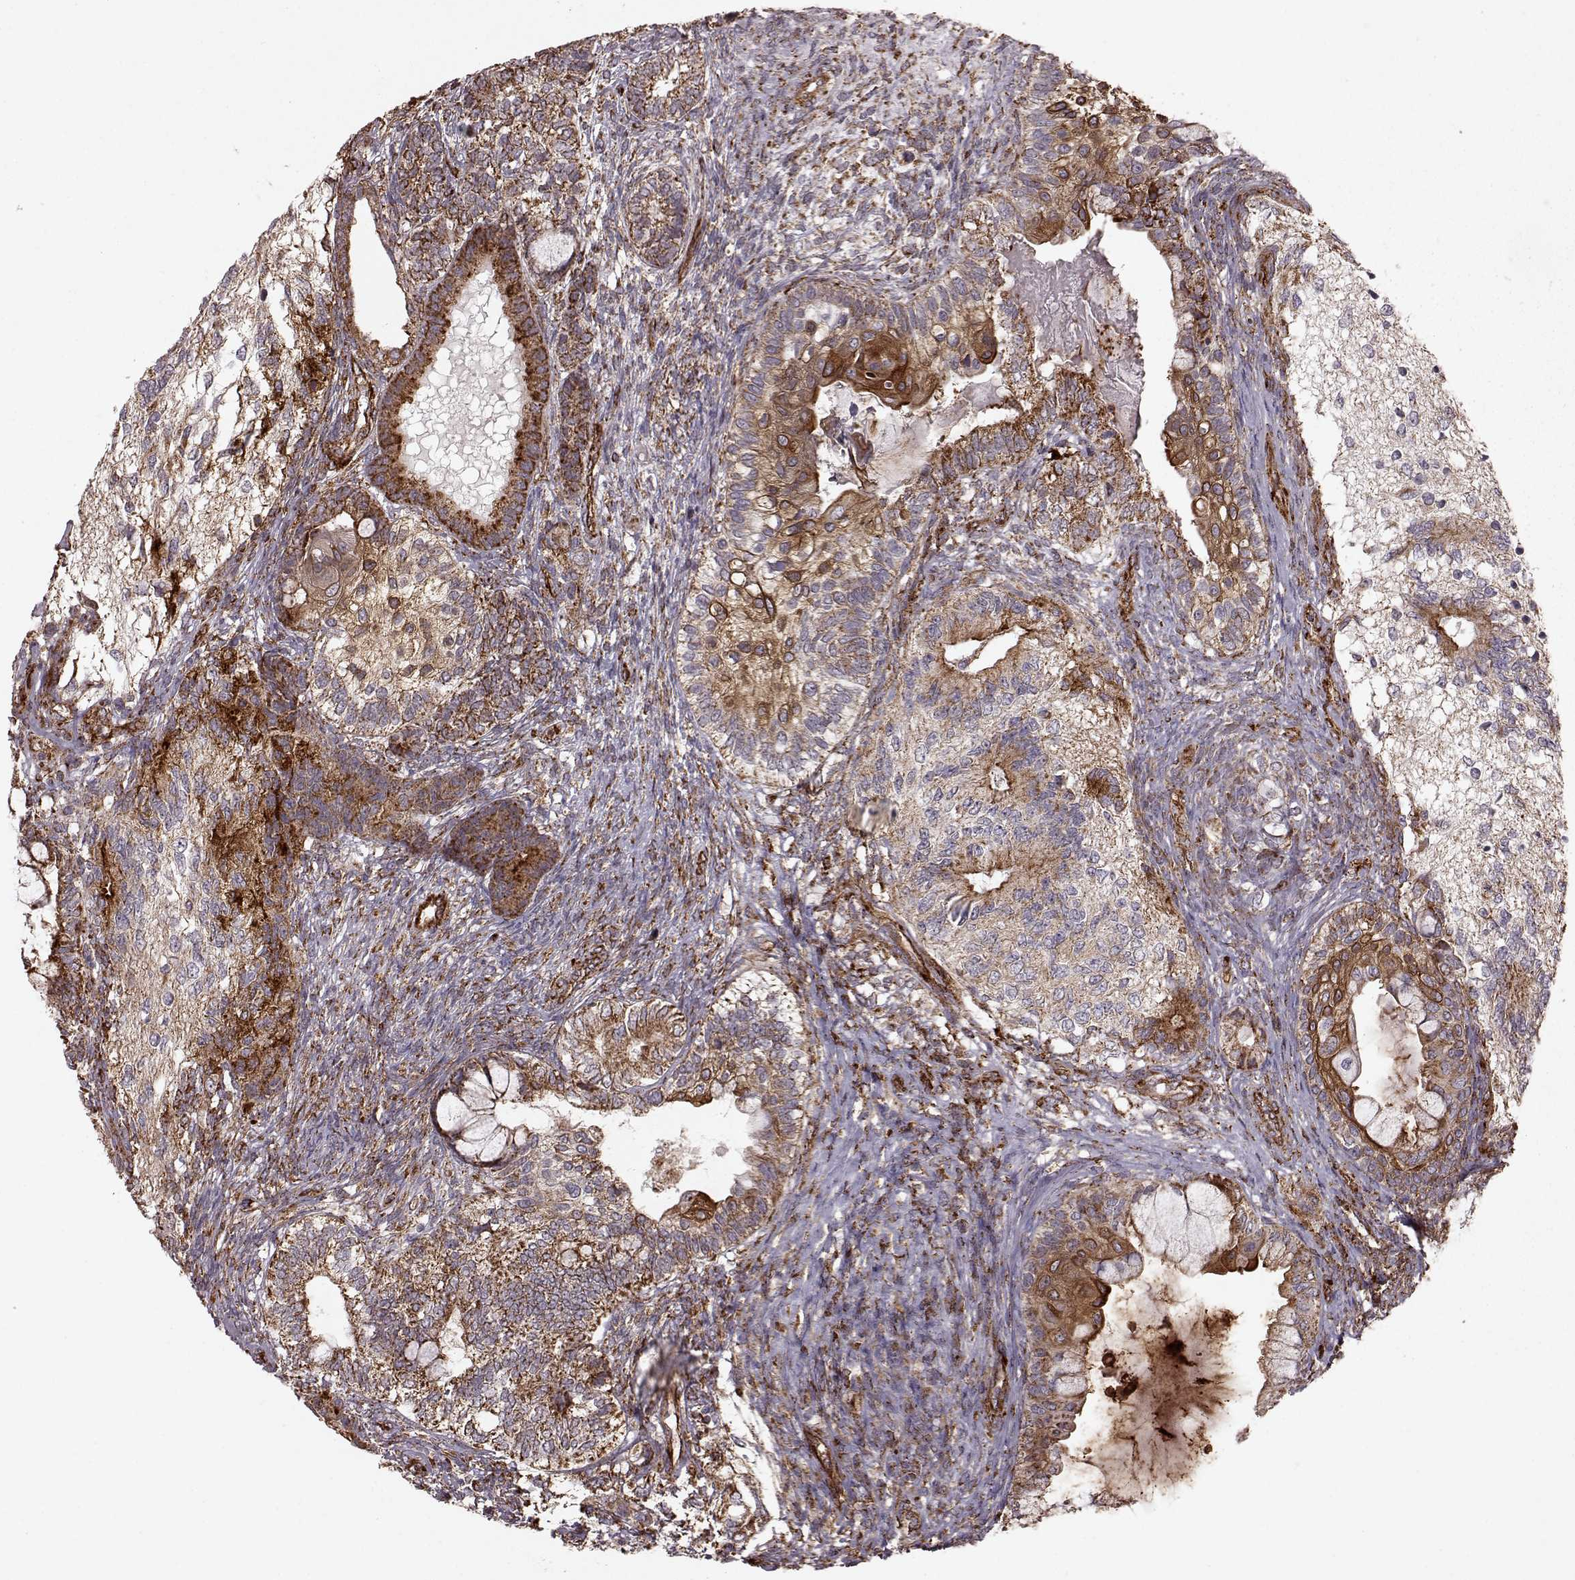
{"staining": {"intensity": "moderate", "quantity": ">75%", "location": "cytoplasmic/membranous"}, "tissue": "testis cancer", "cell_type": "Tumor cells", "image_type": "cancer", "snomed": [{"axis": "morphology", "description": "Seminoma, NOS"}, {"axis": "morphology", "description": "Carcinoma, Embryonal, NOS"}, {"axis": "topography", "description": "Testis"}], "caption": "A brown stain shows moderate cytoplasmic/membranous positivity of a protein in human testis cancer tumor cells.", "gene": "FXN", "patient": {"sex": "male", "age": 41}}